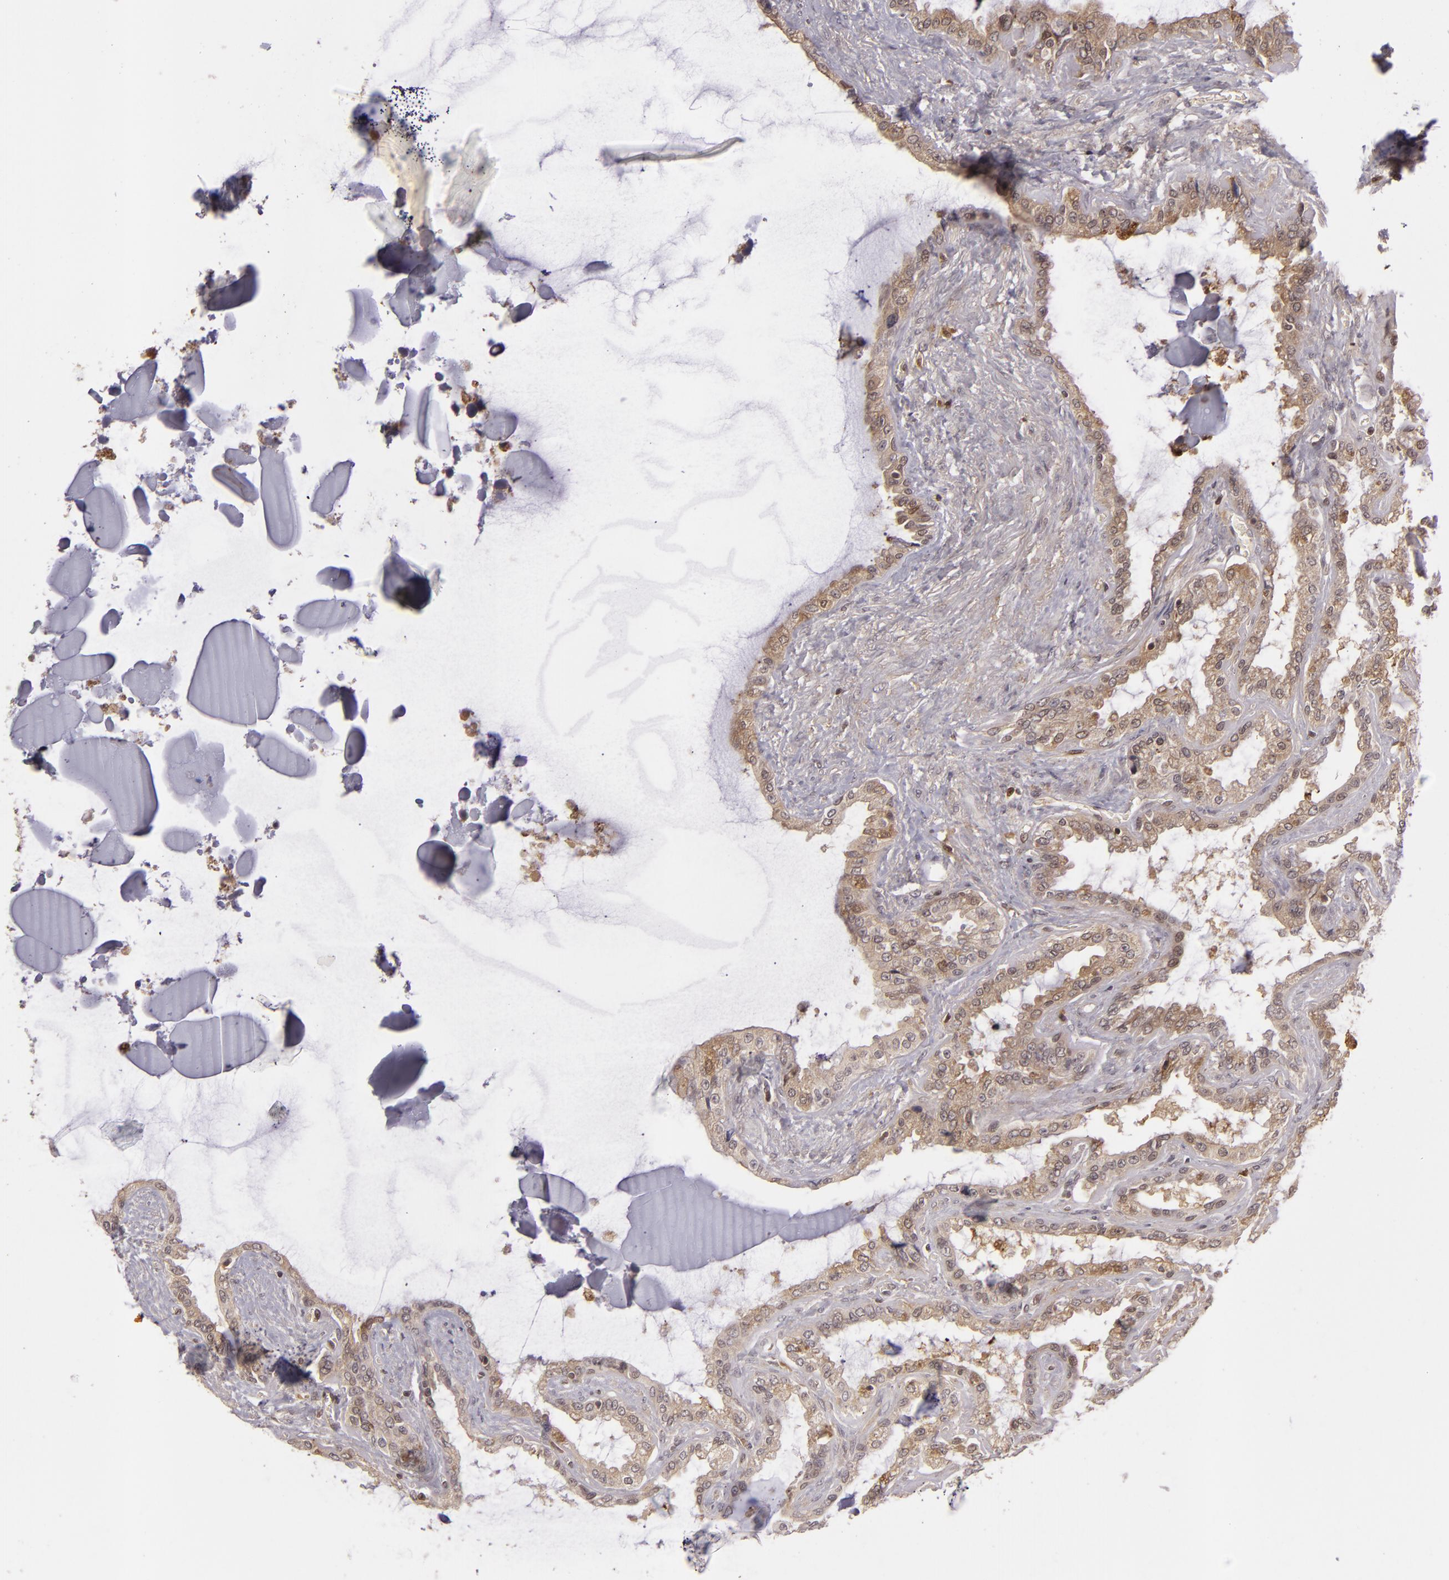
{"staining": {"intensity": "moderate", "quantity": ">75%", "location": "cytoplasmic/membranous"}, "tissue": "seminal vesicle", "cell_type": "Glandular cells", "image_type": "normal", "snomed": [{"axis": "morphology", "description": "Normal tissue, NOS"}, {"axis": "morphology", "description": "Inflammation, NOS"}, {"axis": "topography", "description": "Urinary bladder"}, {"axis": "topography", "description": "Prostate"}, {"axis": "topography", "description": "Seminal veicle"}], "caption": "A photomicrograph of seminal vesicle stained for a protein reveals moderate cytoplasmic/membranous brown staining in glandular cells.", "gene": "ZBTB33", "patient": {"sex": "male", "age": 82}}